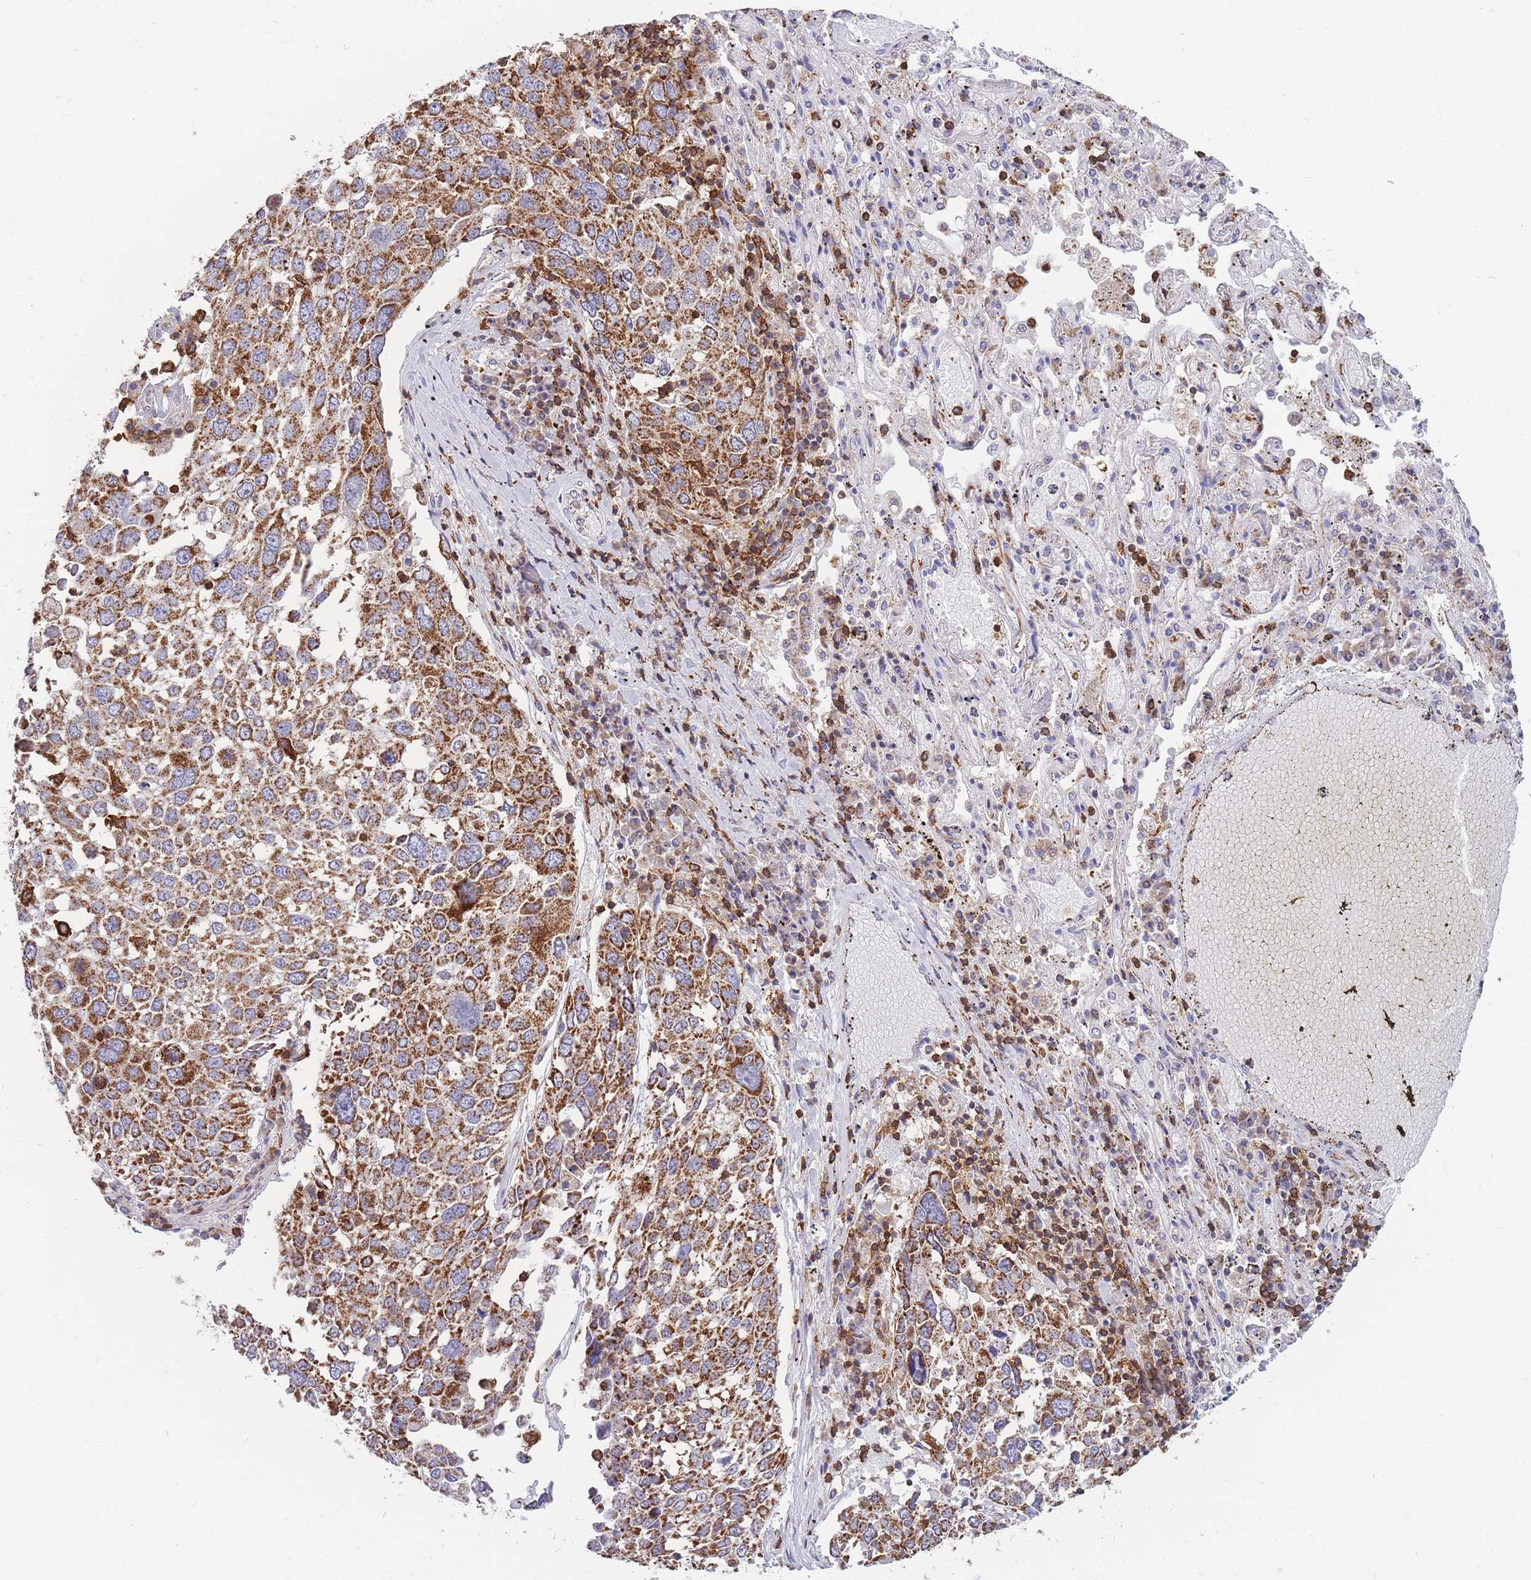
{"staining": {"intensity": "moderate", "quantity": ">75%", "location": "cytoplasmic/membranous"}, "tissue": "lung cancer", "cell_type": "Tumor cells", "image_type": "cancer", "snomed": [{"axis": "morphology", "description": "Squamous cell carcinoma, NOS"}, {"axis": "topography", "description": "Lung"}], "caption": "Immunohistochemical staining of lung cancer displays medium levels of moderate cytoplasmic/membranous staining in about >75% of tumor cells.", "gene": "MRPL54", "patient": {"sex": "male", "age": 65}}